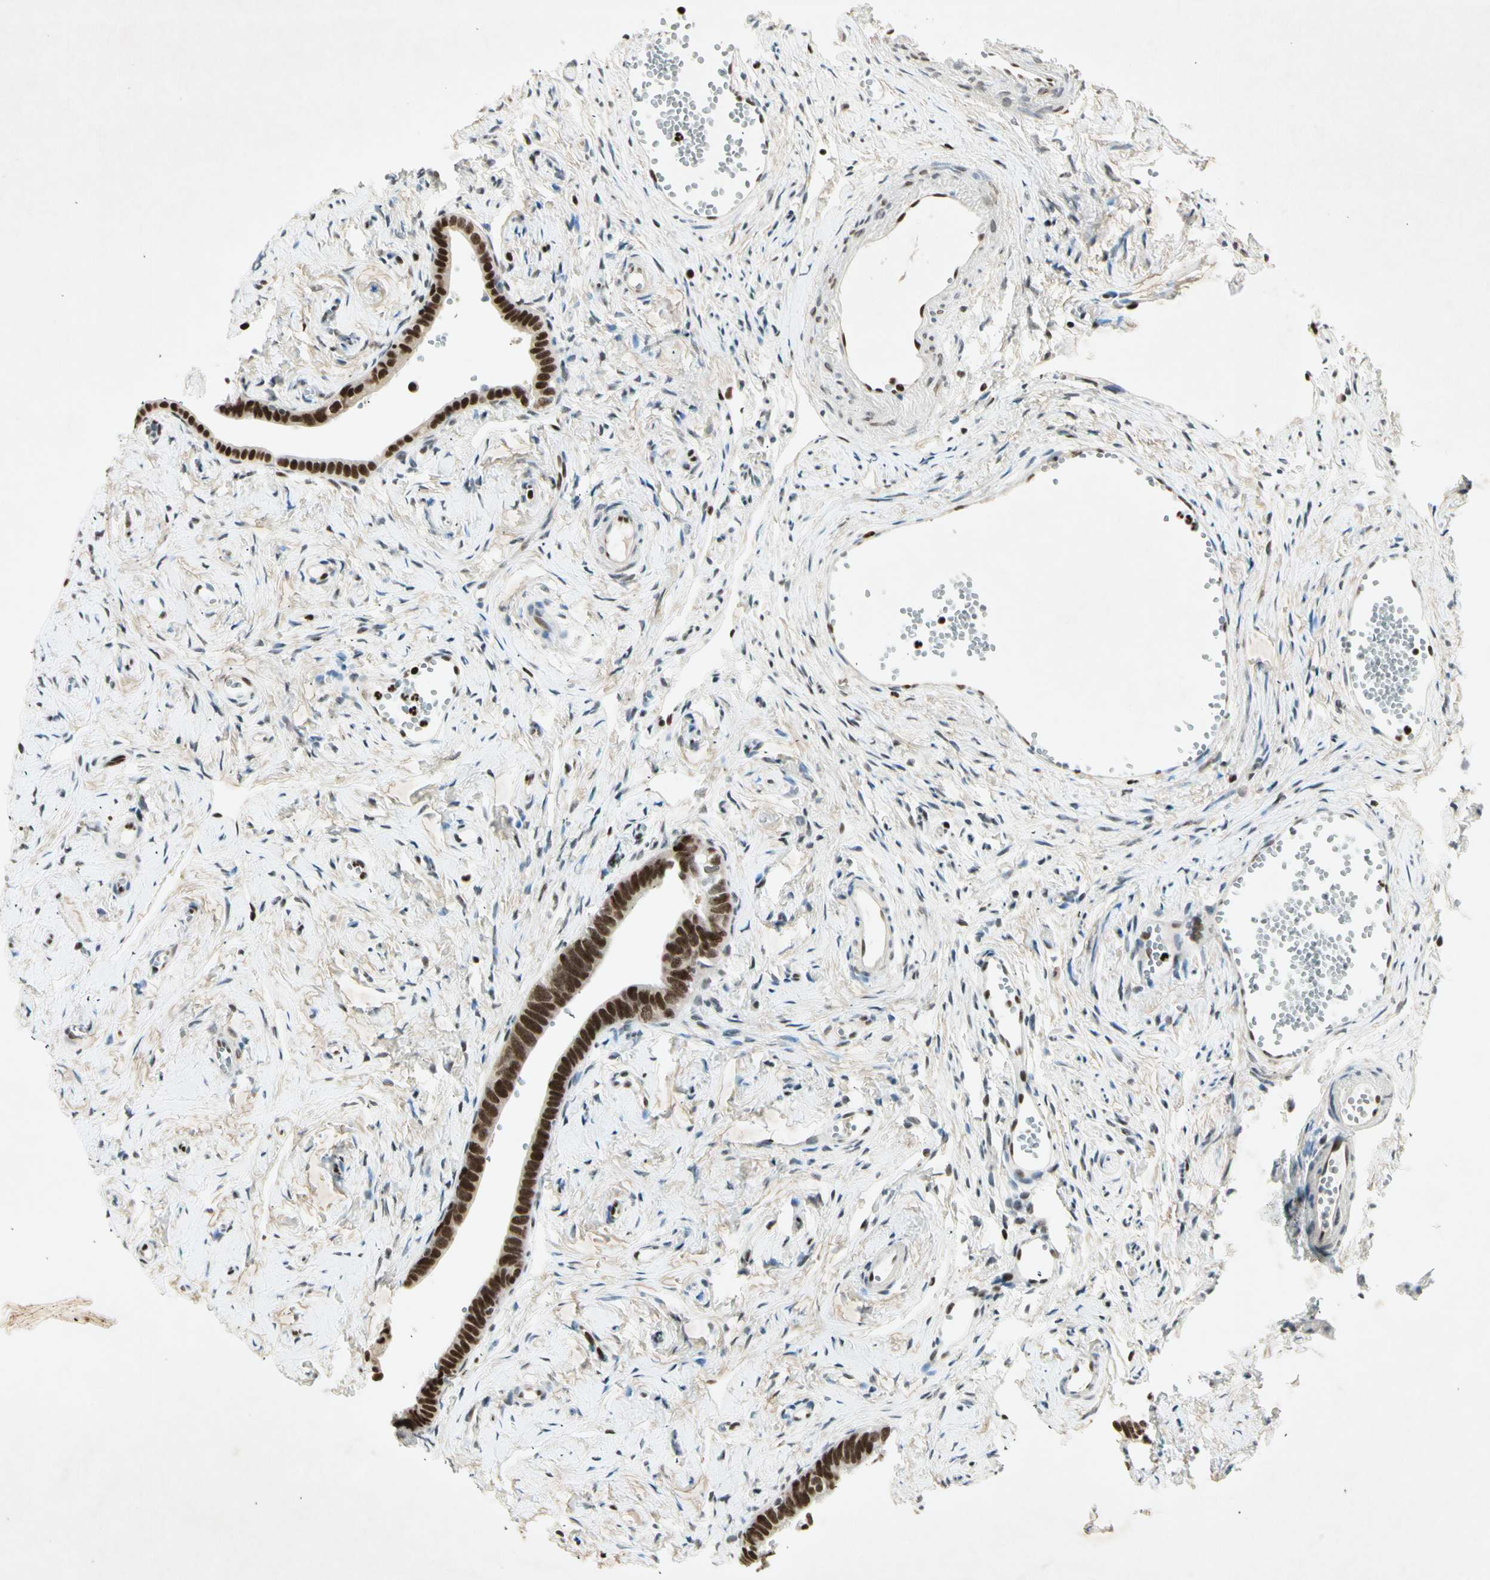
{"staining": {"intensity": "strong", "quantity": ">75%", "location": "nuclear"}, "tissue": "fallopian tube", "cell_type": "Glandular cells", "image_type": "normal", "snomed": [{"axis": "morphology", "description": "Normal tissue, NOS"}, {"axis": "topography", "description": "Fallopian tube"}], "caption": "Protein positivity by immunohistochemistry (IHC) displays strong nuclear expression in approximately >75% of glandular cells in unremarkable fallopian tube. Nuclei are stained in blue.", "gene": "RNF43", "patient": {"sex": "female", "age": 71}}